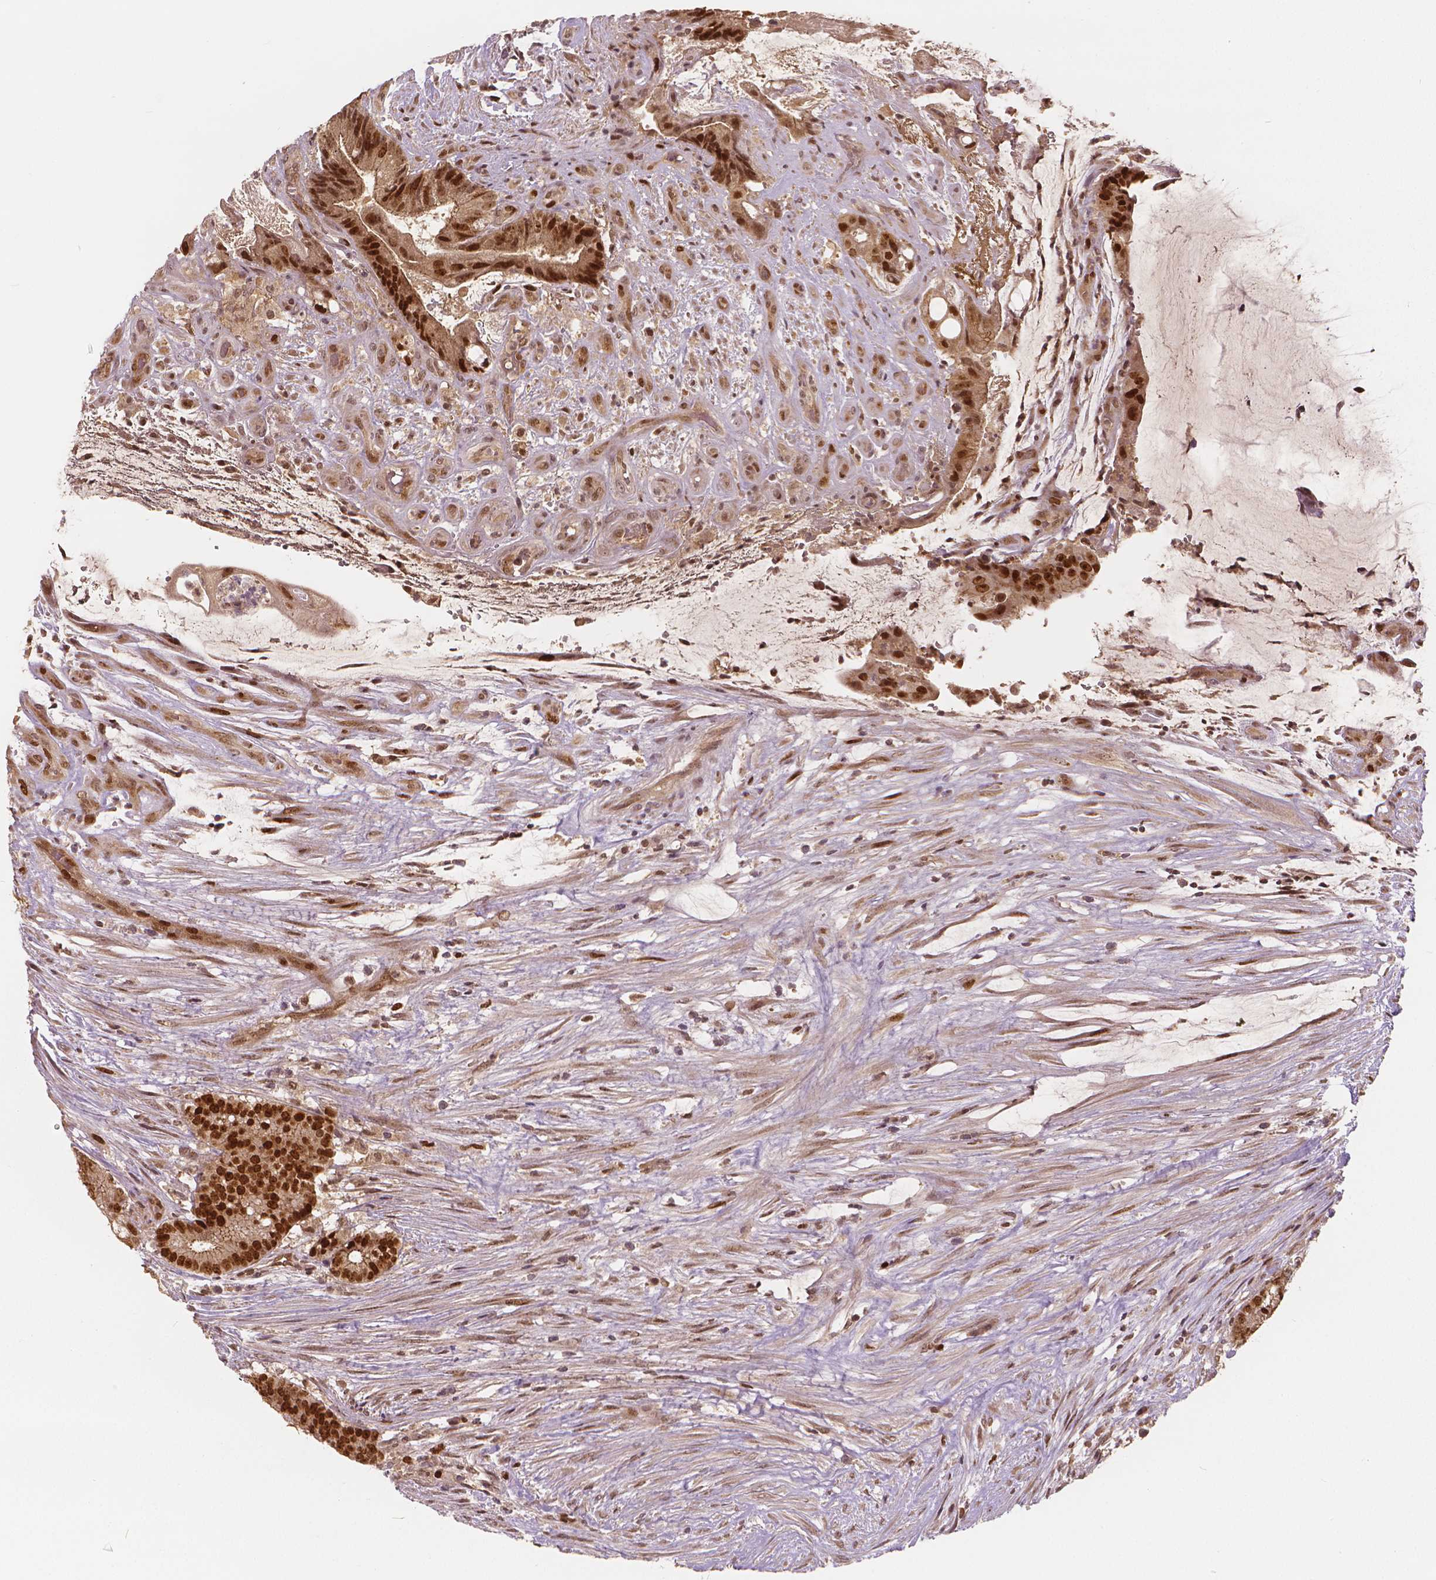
{"staining": {"intensity": "strong", "quantity": ">75%", "location": "nuclear"}, "tissue": "colorectal cancer", "cell_type": "Tumor cells", "image_type": "cancer", "snomed": [{"axis": "morphology", "description": "Adenocarcinoma, NOS"}, {"axis": "topography", "description": "Colon"}], "caption": "Strong nuclear positivity for a protein is seen in approximately >75% of tumor cells of colorectal adenocarcinoma using immunohistochemistry (IHC).", "gene": "NSD2", "patient": {"sex": "female", "age": 43}}